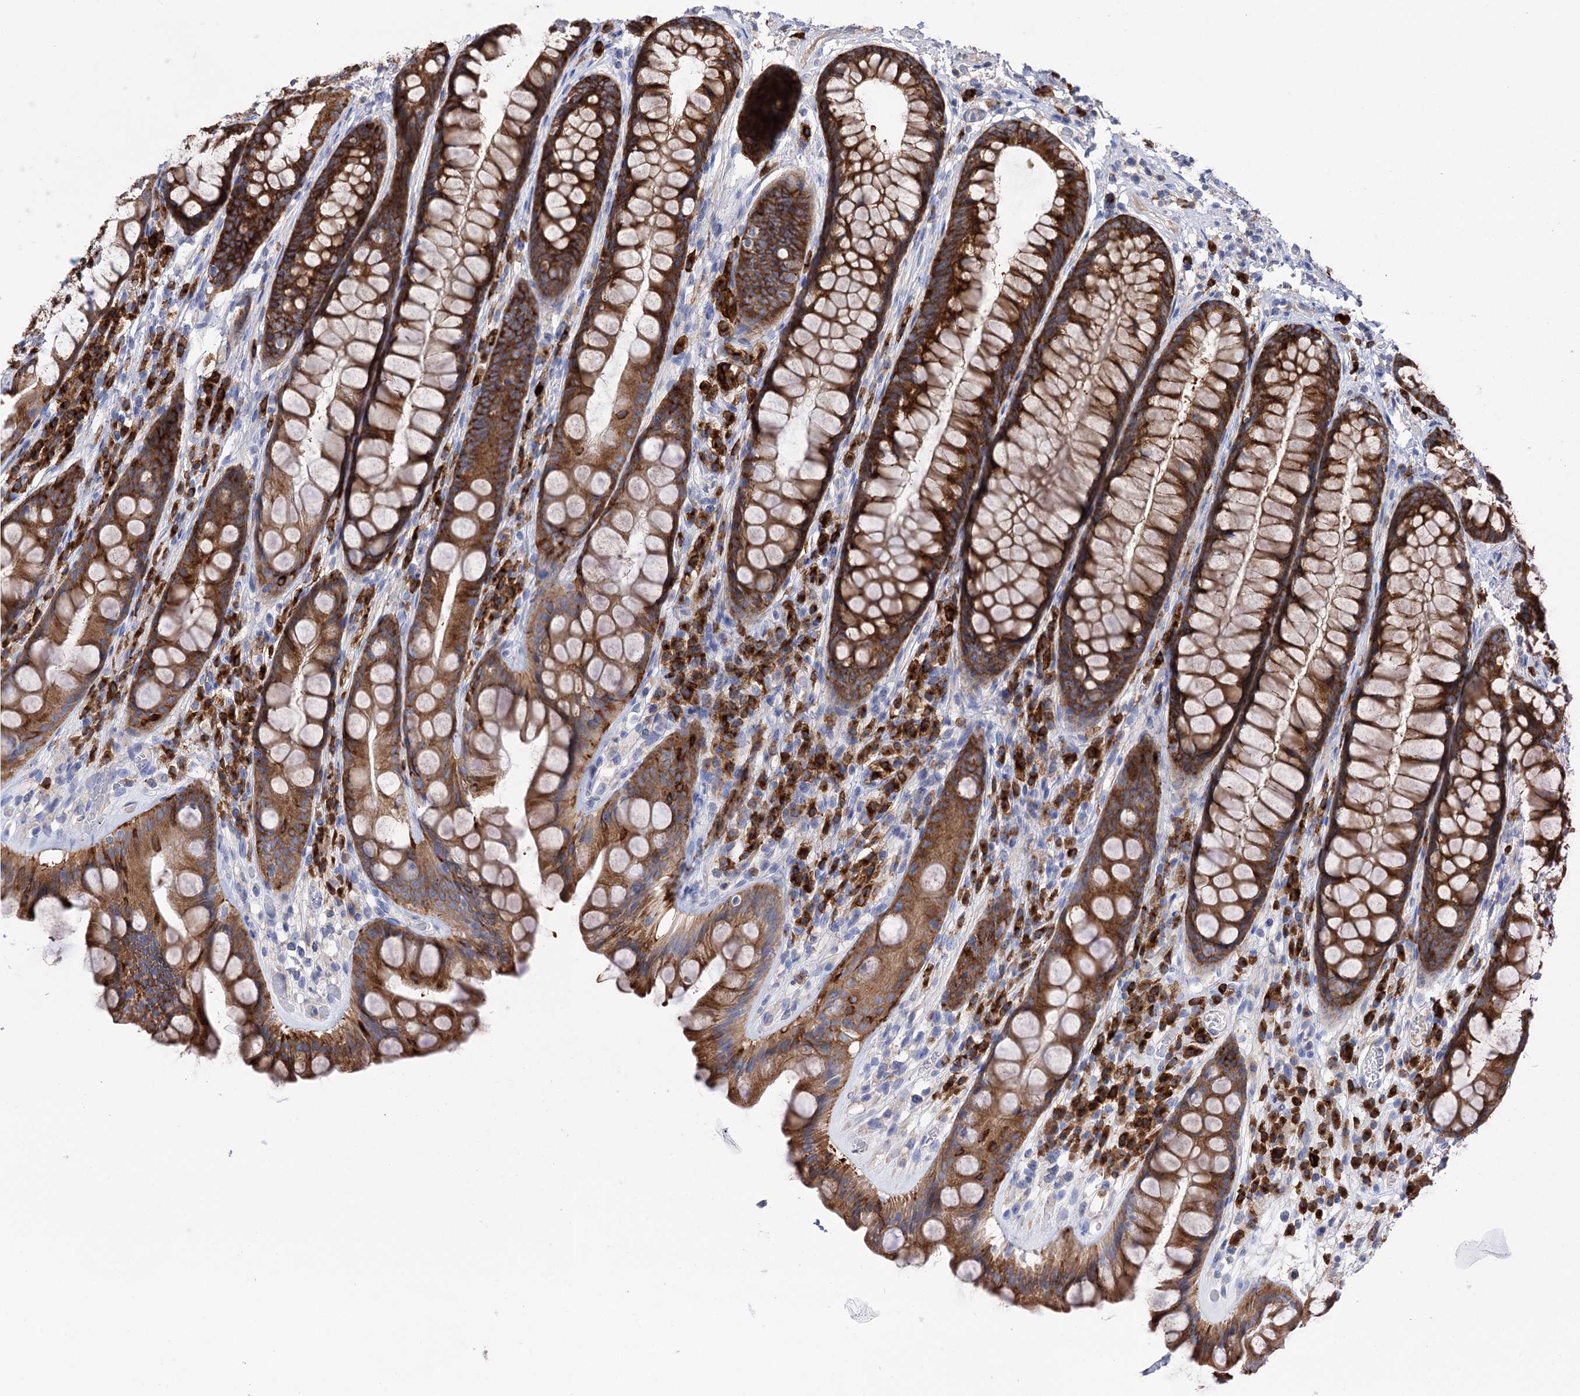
{"staining": {"intensity": "strong", "quantity": ">75%", "location": "cytoplasmic/membranous"}, "tissue": "rectum", "cell_type": "Glandular cells", "image_type": "normal", "snomed": [{"axis": "morphology", "description": "Normal tissue, NOS"}, {"axis": "topography", "description": "Rectum"}], "caption": "Immunohistochemistry (IHC) of unremarkable rectum reveals high levels of strong cytoplasmic/membranous expression in about >75% of glandular cells. (DAB (3,3'-diaminobenzidine) IHC, brown staining for protein, blue staining for nuclei).", "gene": "BBS4", "patient": {"sex": "male", "age": 74}}